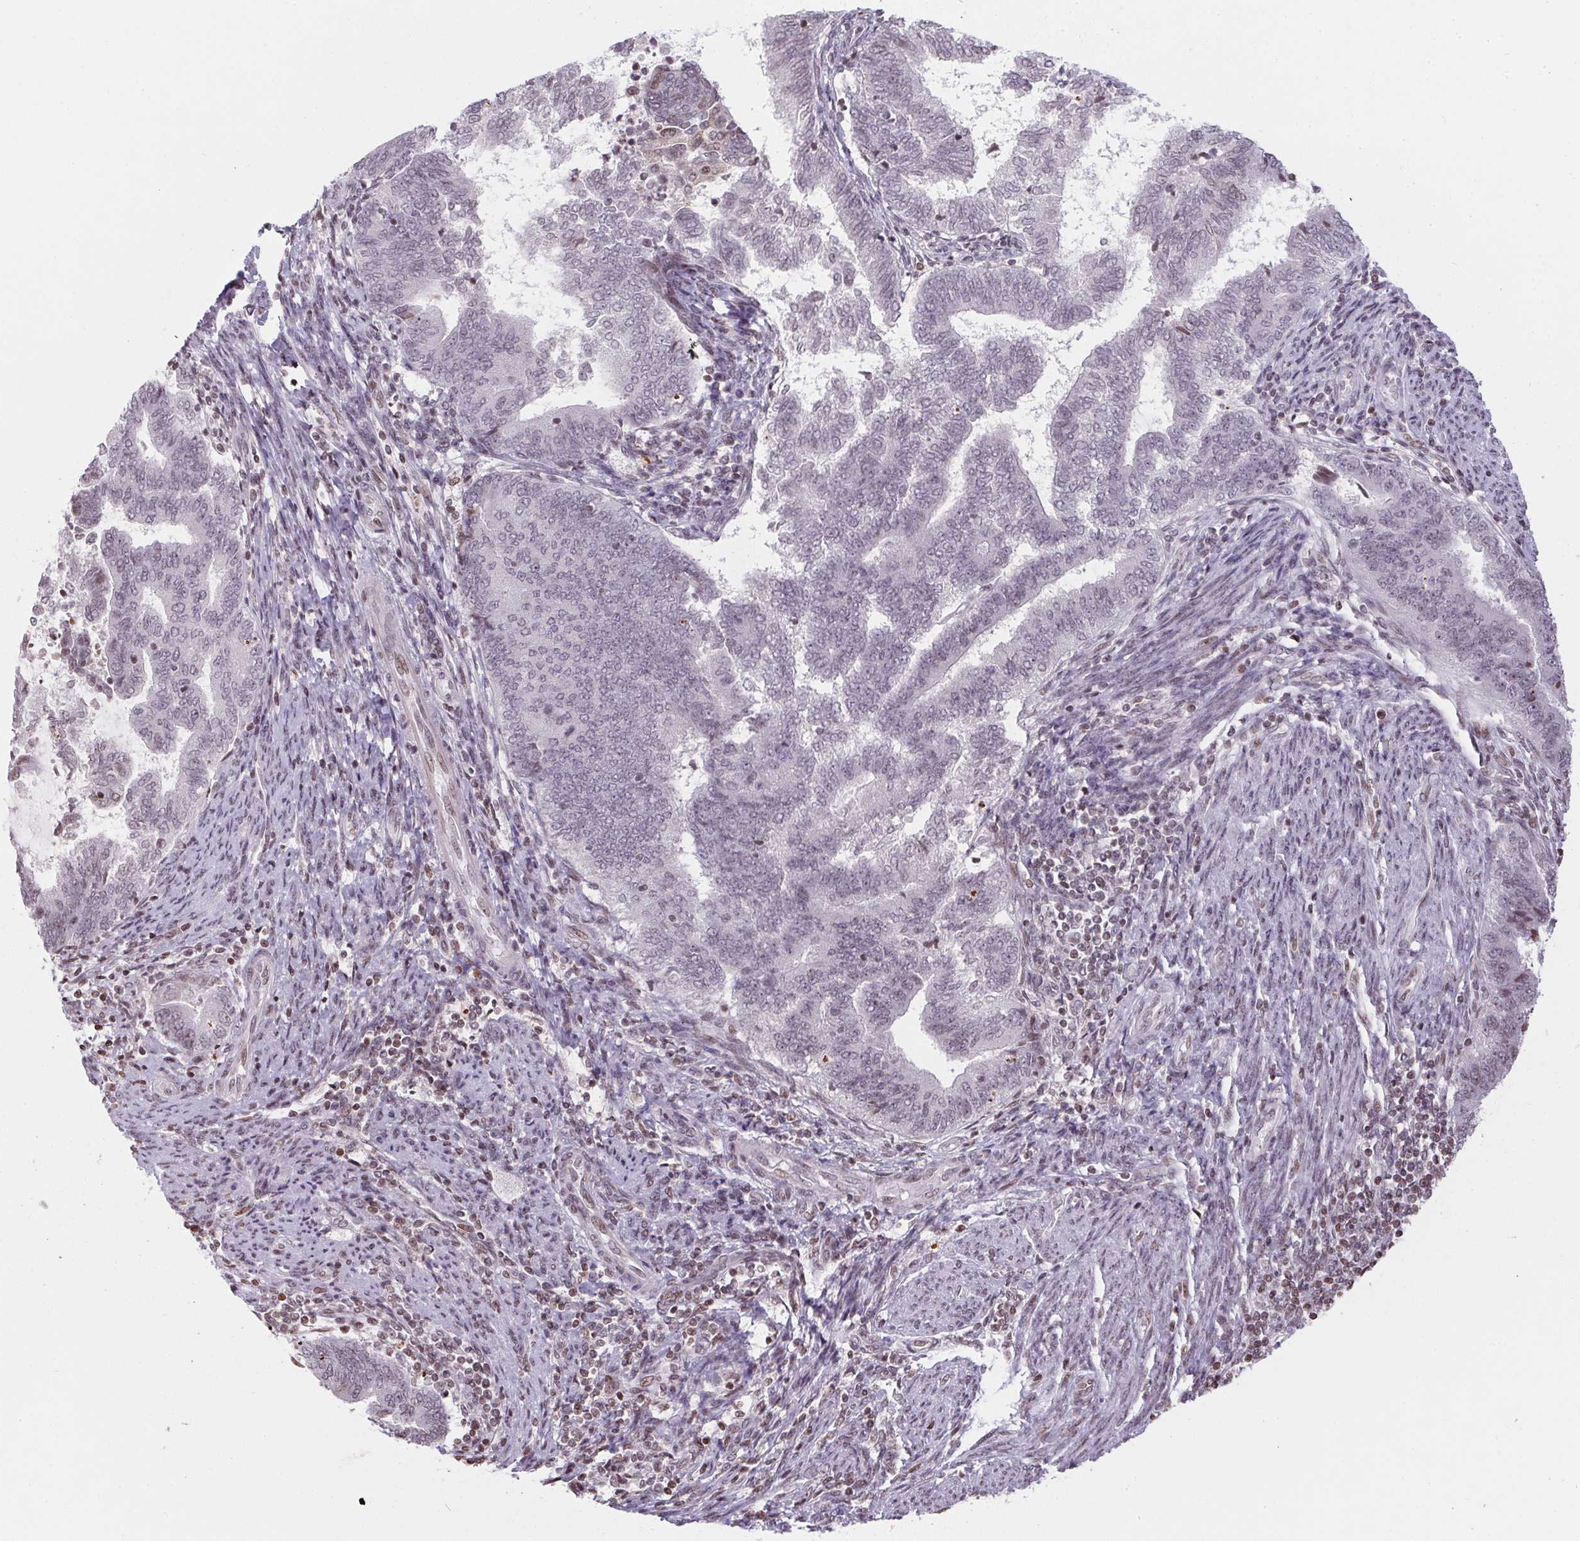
{"staining": {"intensity": "negative", "quantity": "none", "location": "none"}, "tissue": "endometrial cancer", "cell_type": "Tumor cells", "image_type": "cancer", "snomed": [{"axis": "morphology", "description": "Adenocarcinoma, NOS"}, {"axis": "topography", "description": "Endometrium"}], "caption": "A histopathology image of human endometrial adenocarcinoma is negative for staining in tumor cells. (DAB (3,3'-diaminobenzidine) immunohistochemistry visualized using brightfield microscopy, high magnification).", "gene": "RNF181", "patient": {"sex": "female", "age": 65}}